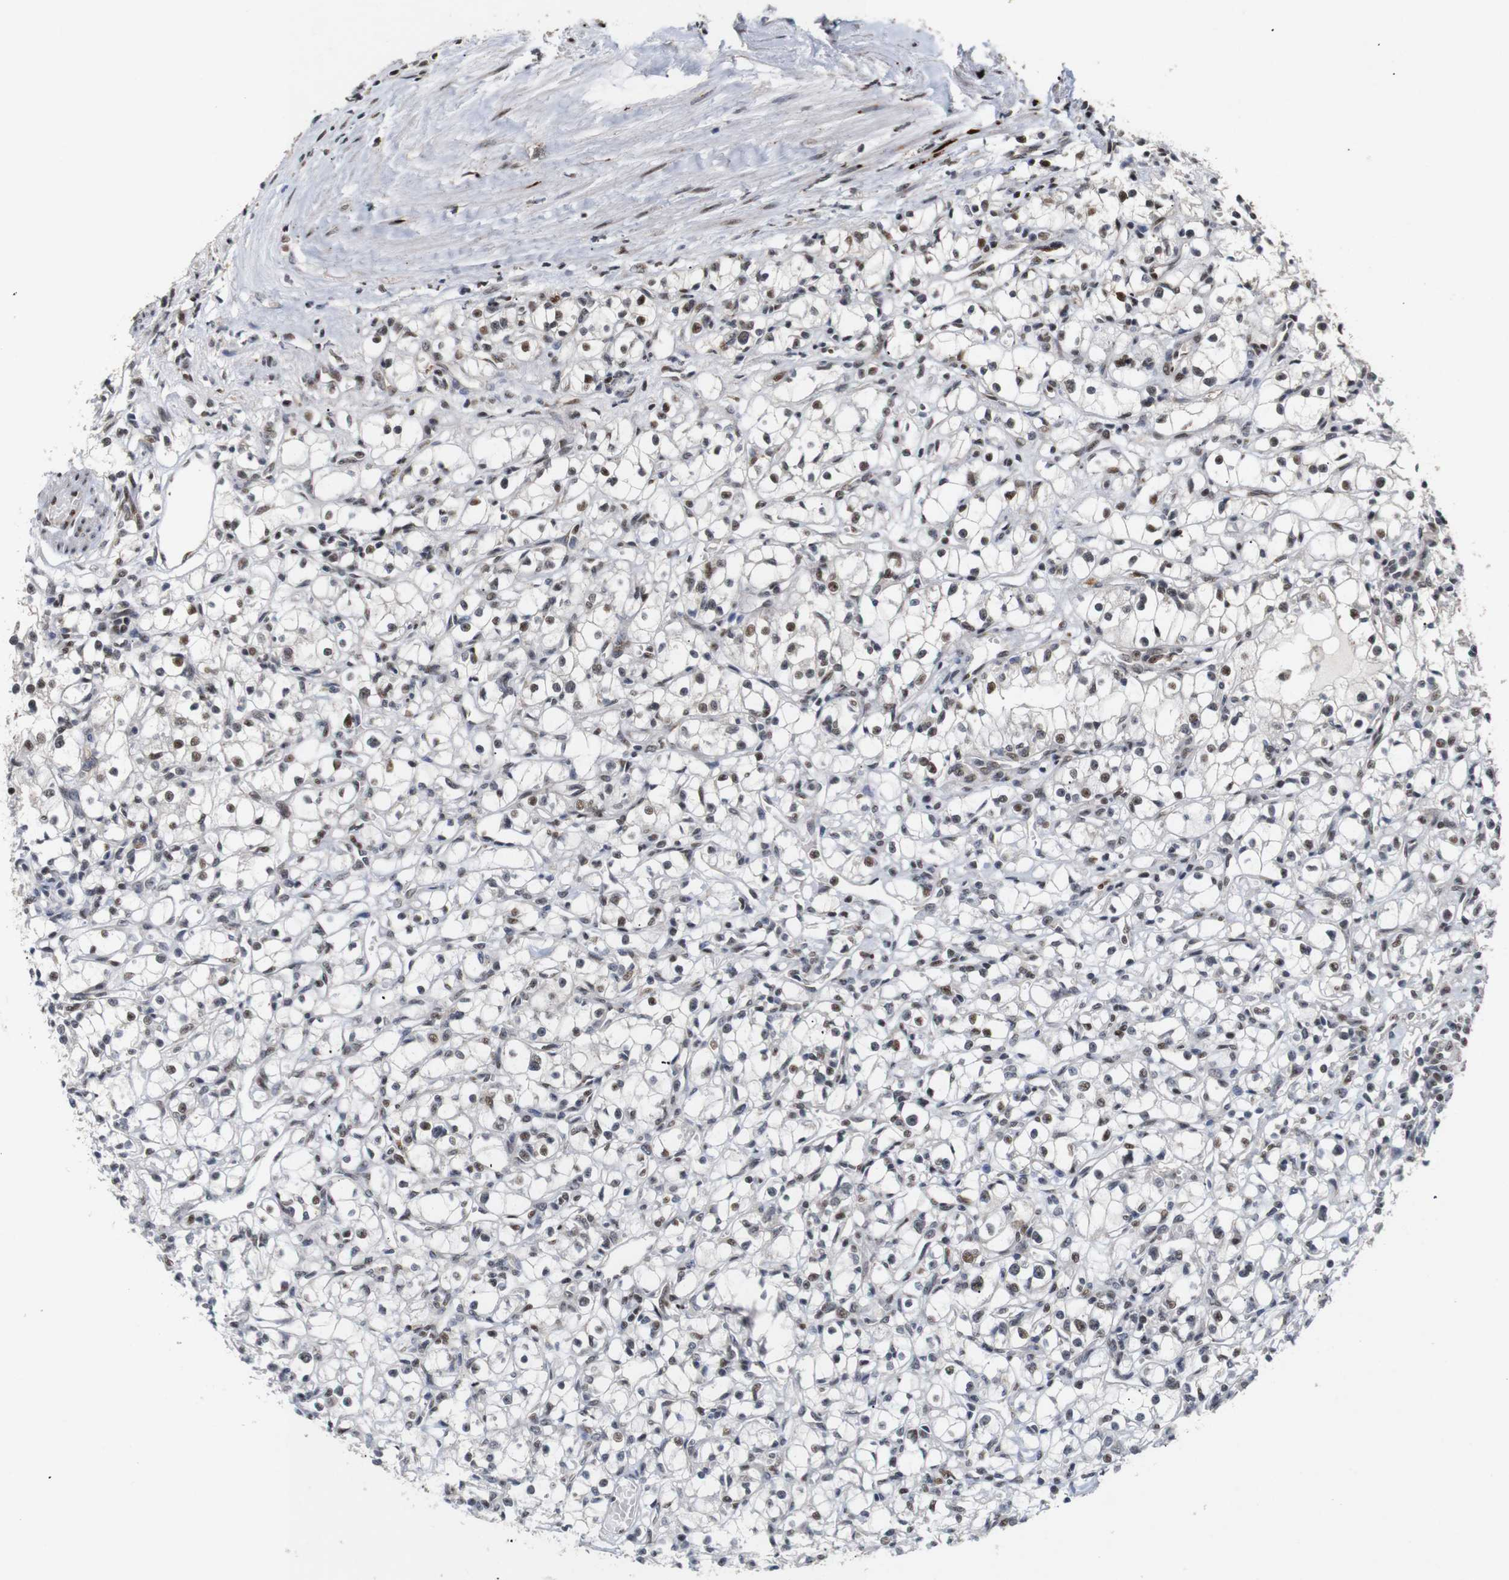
{"staining": {"intensity": "moderate", "quantity": "<25%", "location": "nuclear"}, "tissue": "renal cancer", "cell_type": "Tumor cells", "image_type": "cancer", "snomed": [{"axis": "morphology", "description": "Adenocarcinoma, NOS"}, {"axis": "topography", "description": "Kidney"}], "caption": "Human renal cancer (adenocarcinoma) stained with a brown dye shows moderate nuclear positive positivity in approximately <25% of tumor cells.", "gene": "PYM1", "patient": {"sex": "male", "age": 56}}